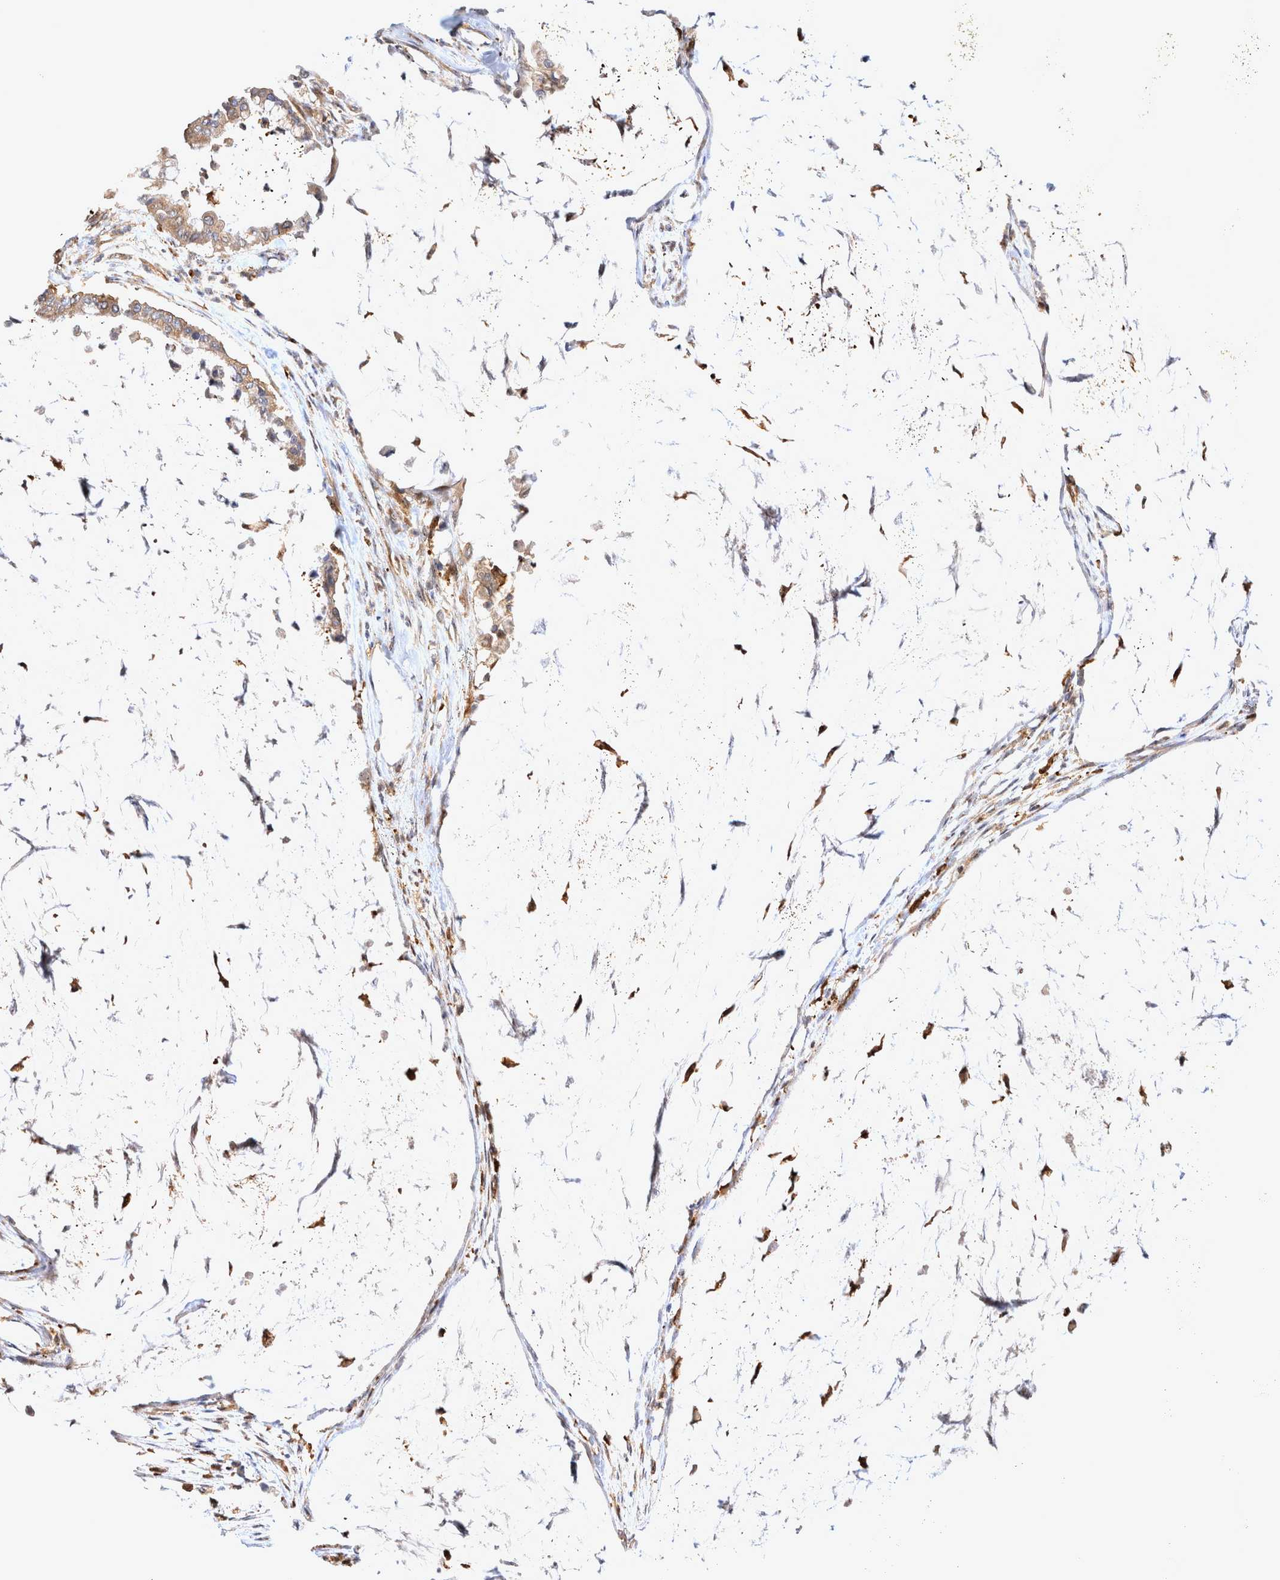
{"staining": {"intensity": "weak", "quantity": ">75%", "location": "cytoplasmic/membranous"}, "tissue": "pancreatic cancer", "cell_type": "Tumor cells", "image_type": "cancer", "snomed": [{"axis": "morphology", "description": "Adenocarcinoma, NOS"}, {"axis": "topography", "description": "Pancreas"}], "caption": "Human adenocarcinoma (pancreatic) stained with a brown dye shows weak cytoplasmic/membranous positive expression in about >75% of tumor cells.", "gene": "ATXN2", "patient": {"sex": "male", "age": 41}}